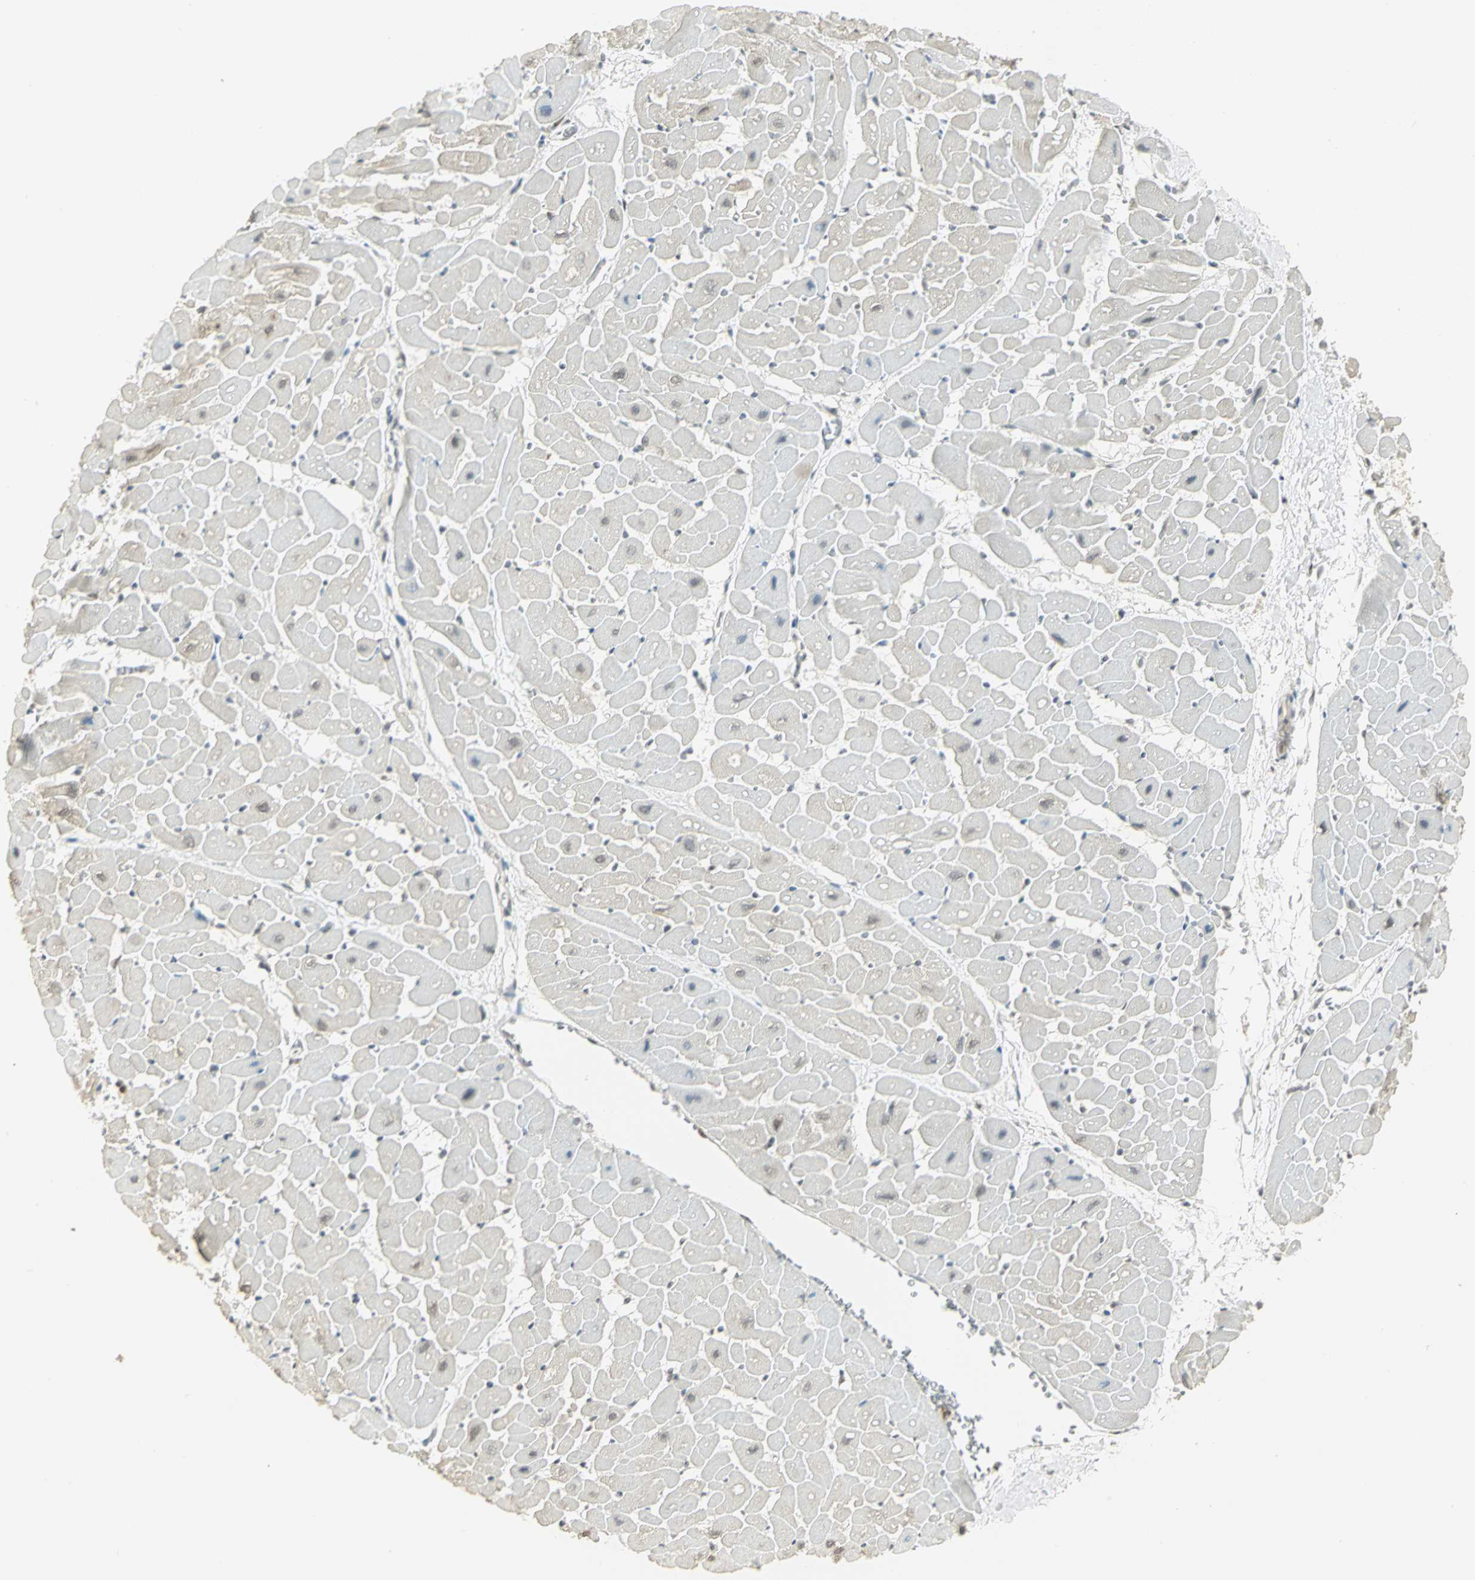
{"staining": {"intensity": "weak", "quantity": "<25%", "location": "cytoplasmic/membranous"}, "tissue": "heart muscle", "cell_type": "Cardiomyocytes", "image_type": "normal", "snomed": [{"axis": "morphology", "description": "Normal tissue, NOS"}, {"axis": "topography", "description": "Heart"}], "caption": "This photomicrograph is of benign heart muscle stained with immunohistochemistry to label a protein in brown with the nuclei are counter-stained blue. There is no positivity in cardiomyocytes. The staining is performed using DAB brown chromogen with nuclei counter-stained in using hematoxylin.", "gene": "SMARCA5", "patient": {"sex": "male", "age": 45}}